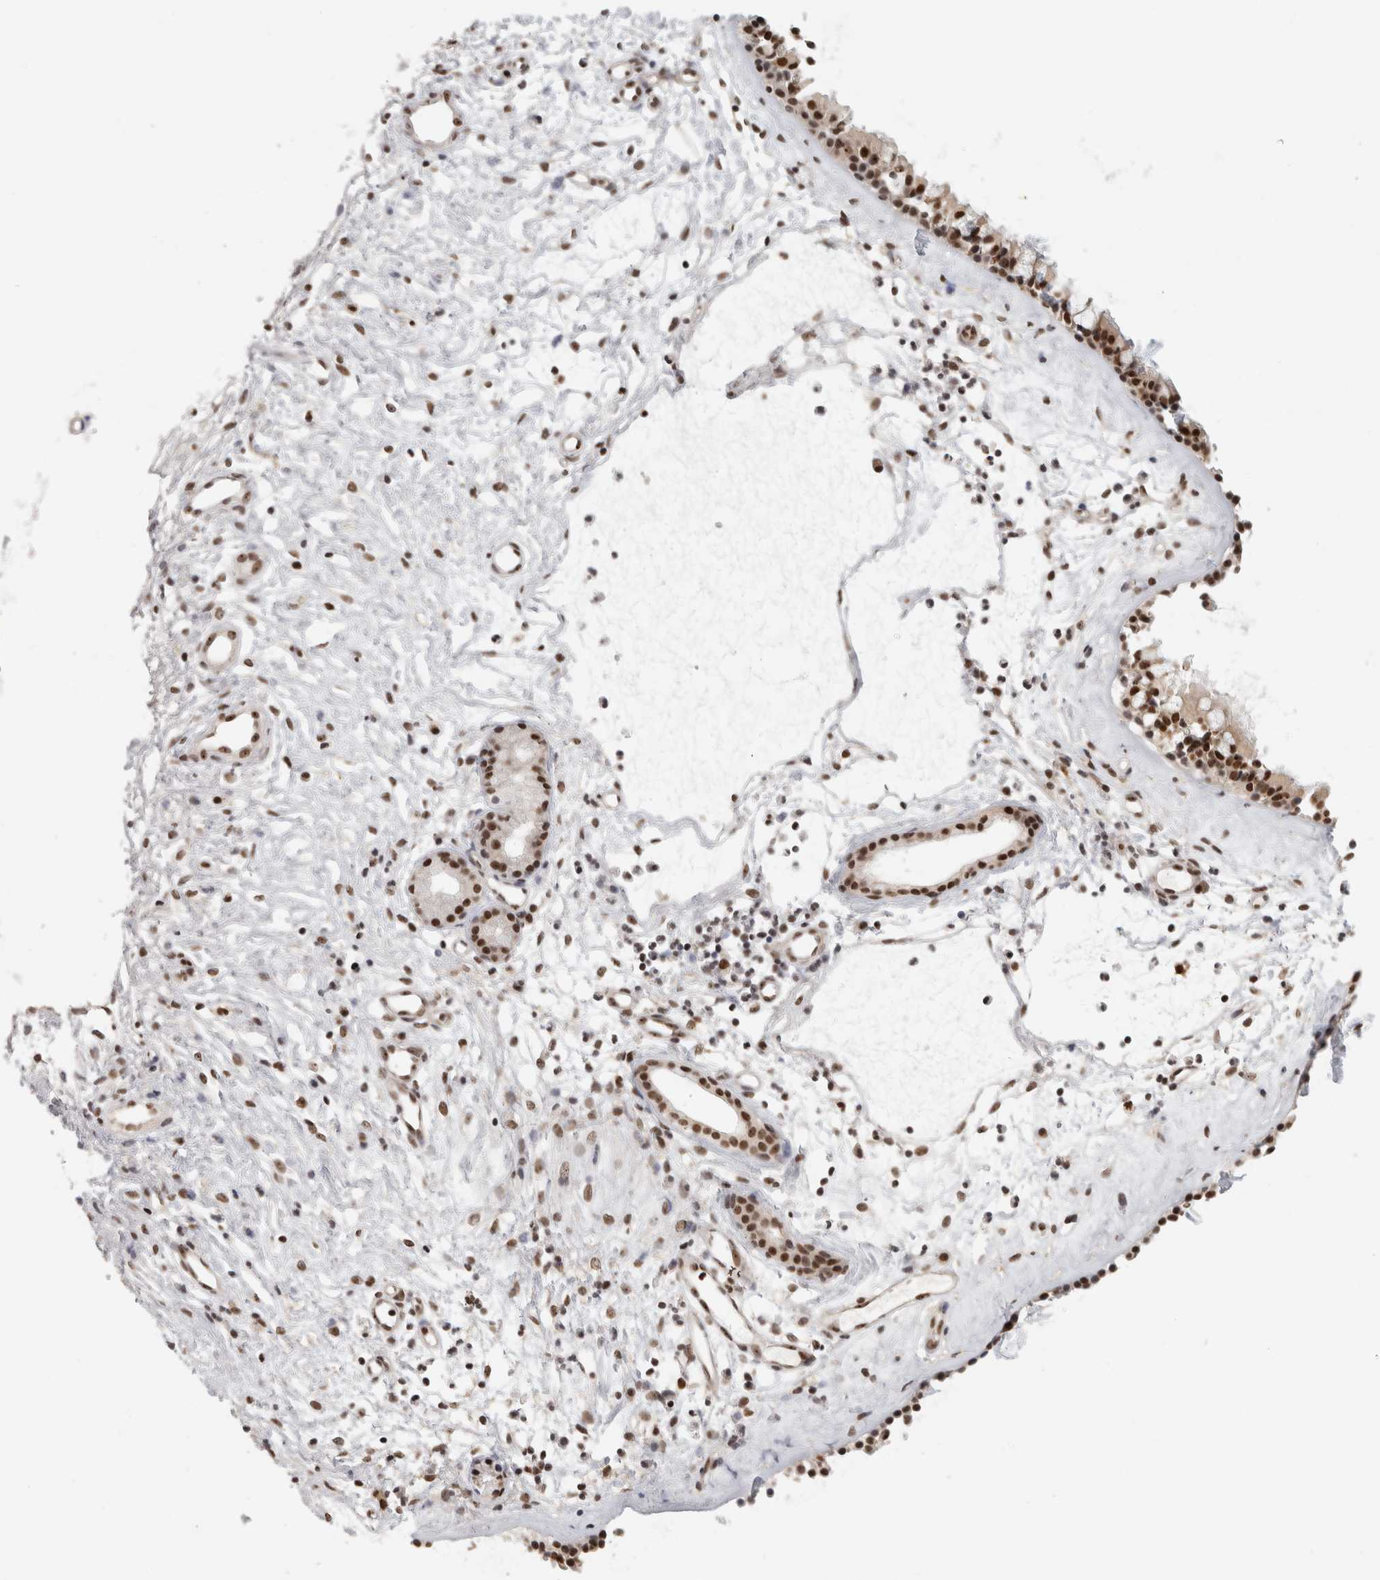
{"staining": {"intensity": "strong", "quantity": ">75%", "location": "nuclear"}, "tissue": "nasopharynx", "cell_type": "Respiratory epithelial cells", "image_type": "normal", "snomed": [{"axis": "morphology", "description": "Normal tissue, NOS"}, {"axis": "topography", "description": "Nasopharynx"}], "caption": "Immunohistochemical staining of benign human nasopharynx reveals strong nuclear protein staining in about >75% of respiratory epithelial cells. Nuclei are stained in blue.", "gene": "EBNA1BP2", "patient": {"sex": "female", "age": 42}}